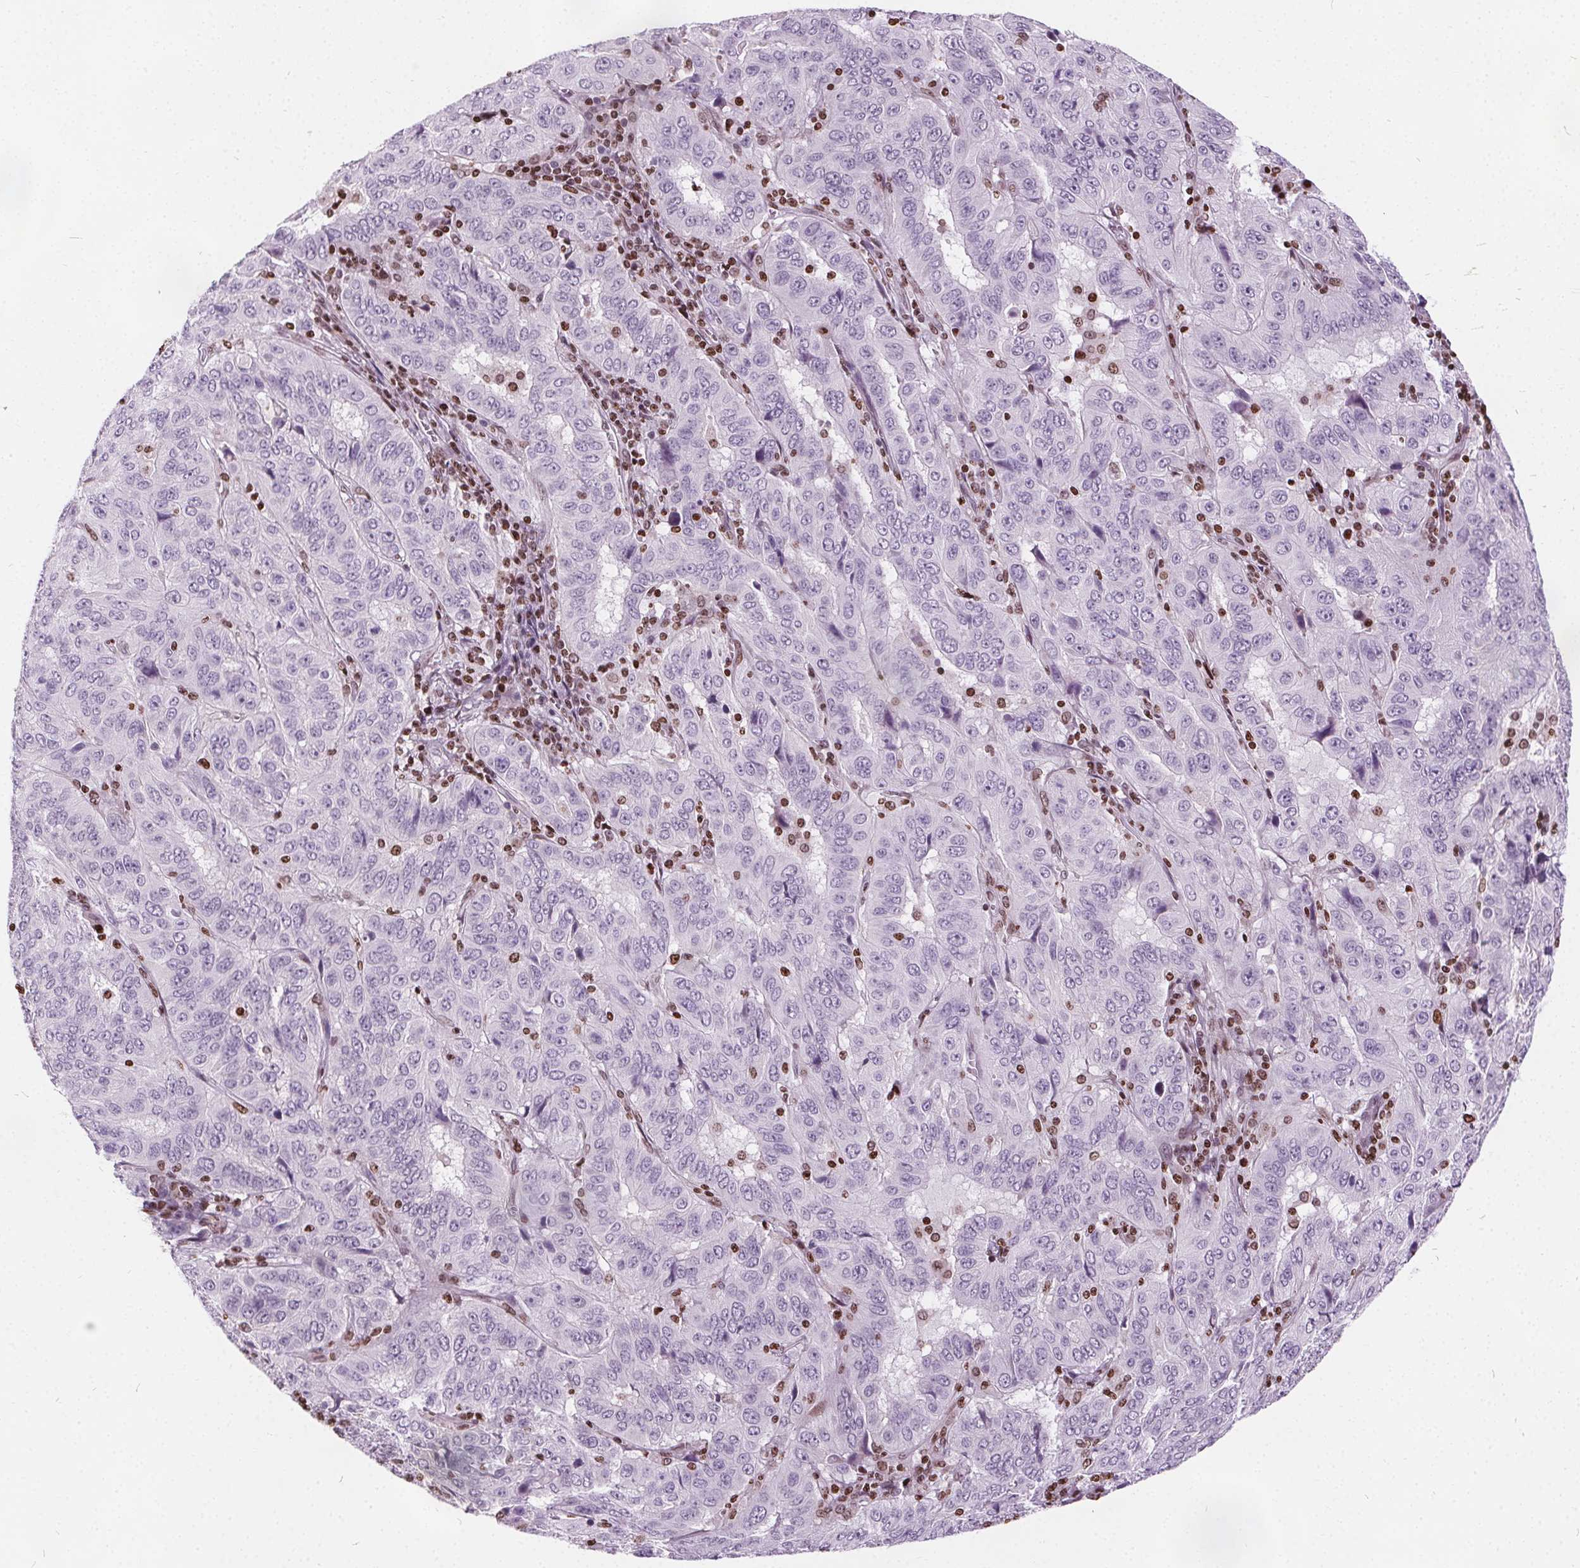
{"staining": {"intensity": "negative", "quantity": "none", "location": "none"}, "tissue": "pancreatic cancer", "cell_type": "Tumor cells", "image_type": "cancer", "snomed": [{"axis": "morphology", "description": "Adenocarcinoma, NOS"}, {"axis": "topography", "description": "Pancreas"}], "caption": "A micrograph of pancreatic adenocarcinoma stained for a protein exhibits no brown staining in tumor cells.", "gene": "ISLR2", "patient": {"sex": "male", "age": 63}}